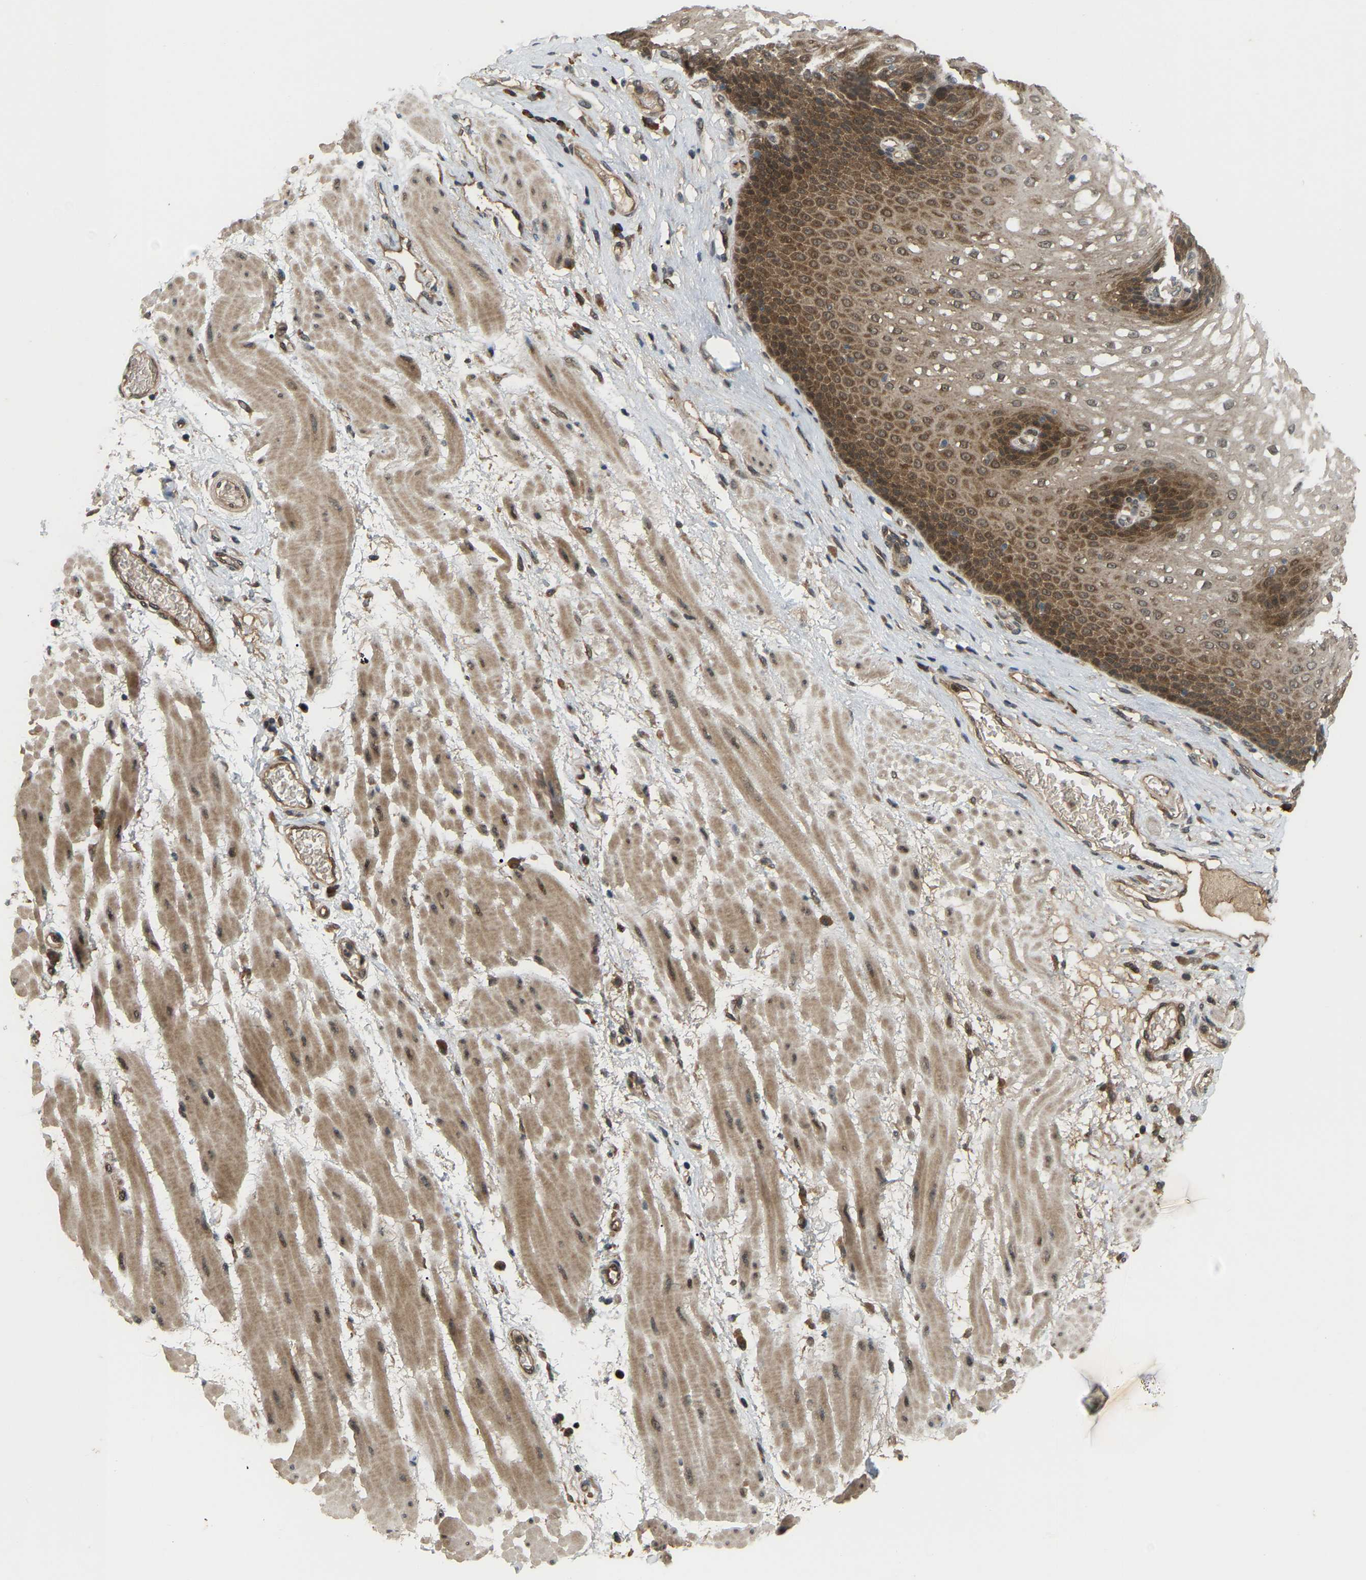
{"staining": {"intensity": "strong", "quantity": ">75%", "location": "cytoplasmic/membranous"}, "tissue": "esophagus", "cell_type": "Squamous epithelial cells", "image_type": "normal", "snomed": [{"axis": "morphology", "description": "Normal tissue, NOS"}, {"axis": "topography", "description": "Esophagus"}], "caption": "Strong cytoplasmic/membranous protein staining is identified in about >75% of squamous epithelial cells in esophagus.", "gene": "CROT", "patient": {"sex": "male", "age": 48}}